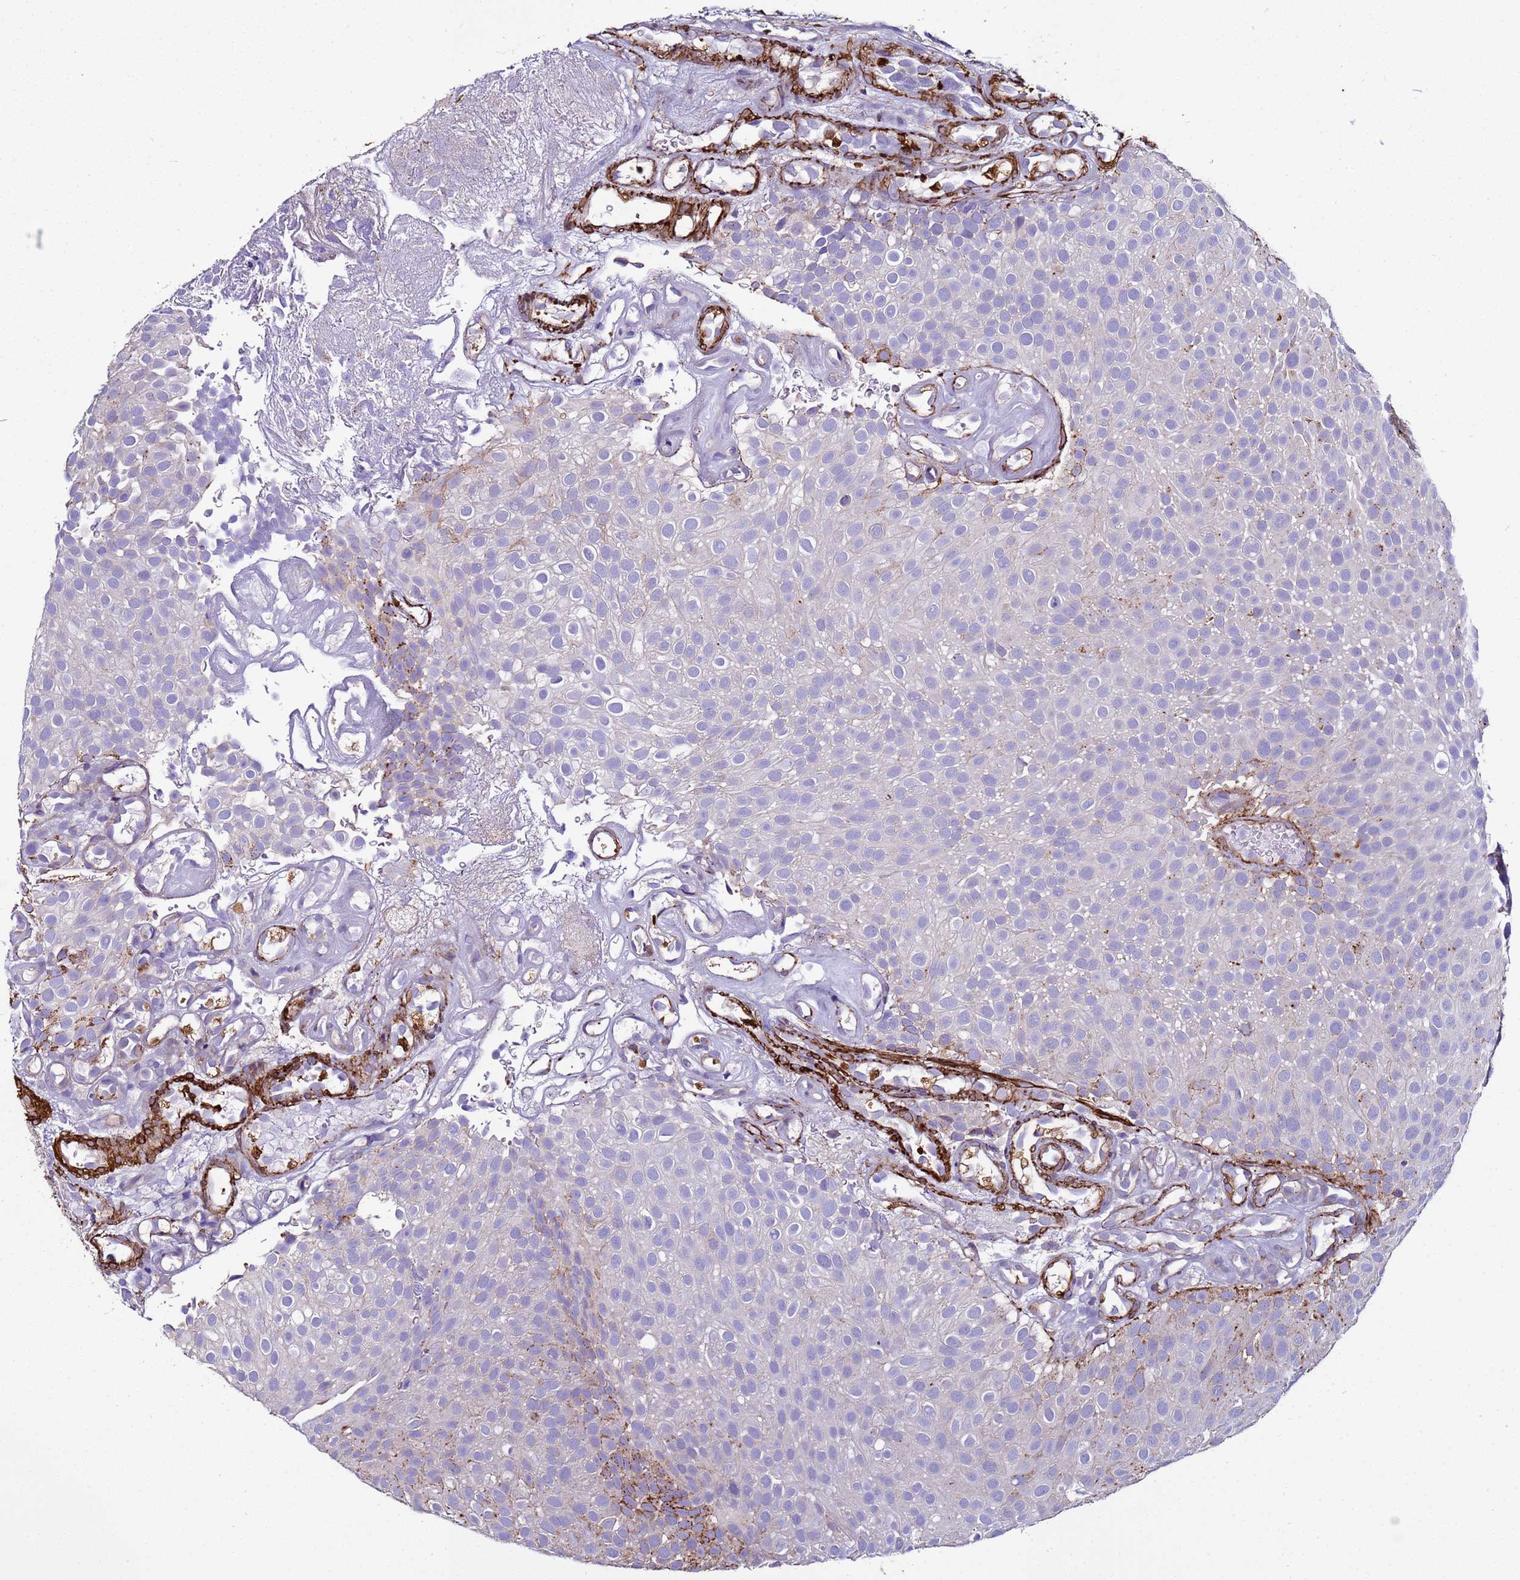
{"staining": {"intensity": "moderate", "quantity": "<25%", "location": "cytoplasmic/membranous"}, "tissue": "urothelial cancer", "cell_type": "Tumor cells", "image_type": "cancer", "snomed": [{"axis": "morphology", "description": "Urothelial carcinoma, Low grade"}, {"axis": "topography", "description": "Urinary bladder"}], "caption": "A micrograph of urothelial cancer stained for a protein shows moderate cytoplasmic/membranous brown staining in tumor cells.", "gene": "RABL2B", "patient": {"sex": "male", "age": 78}}